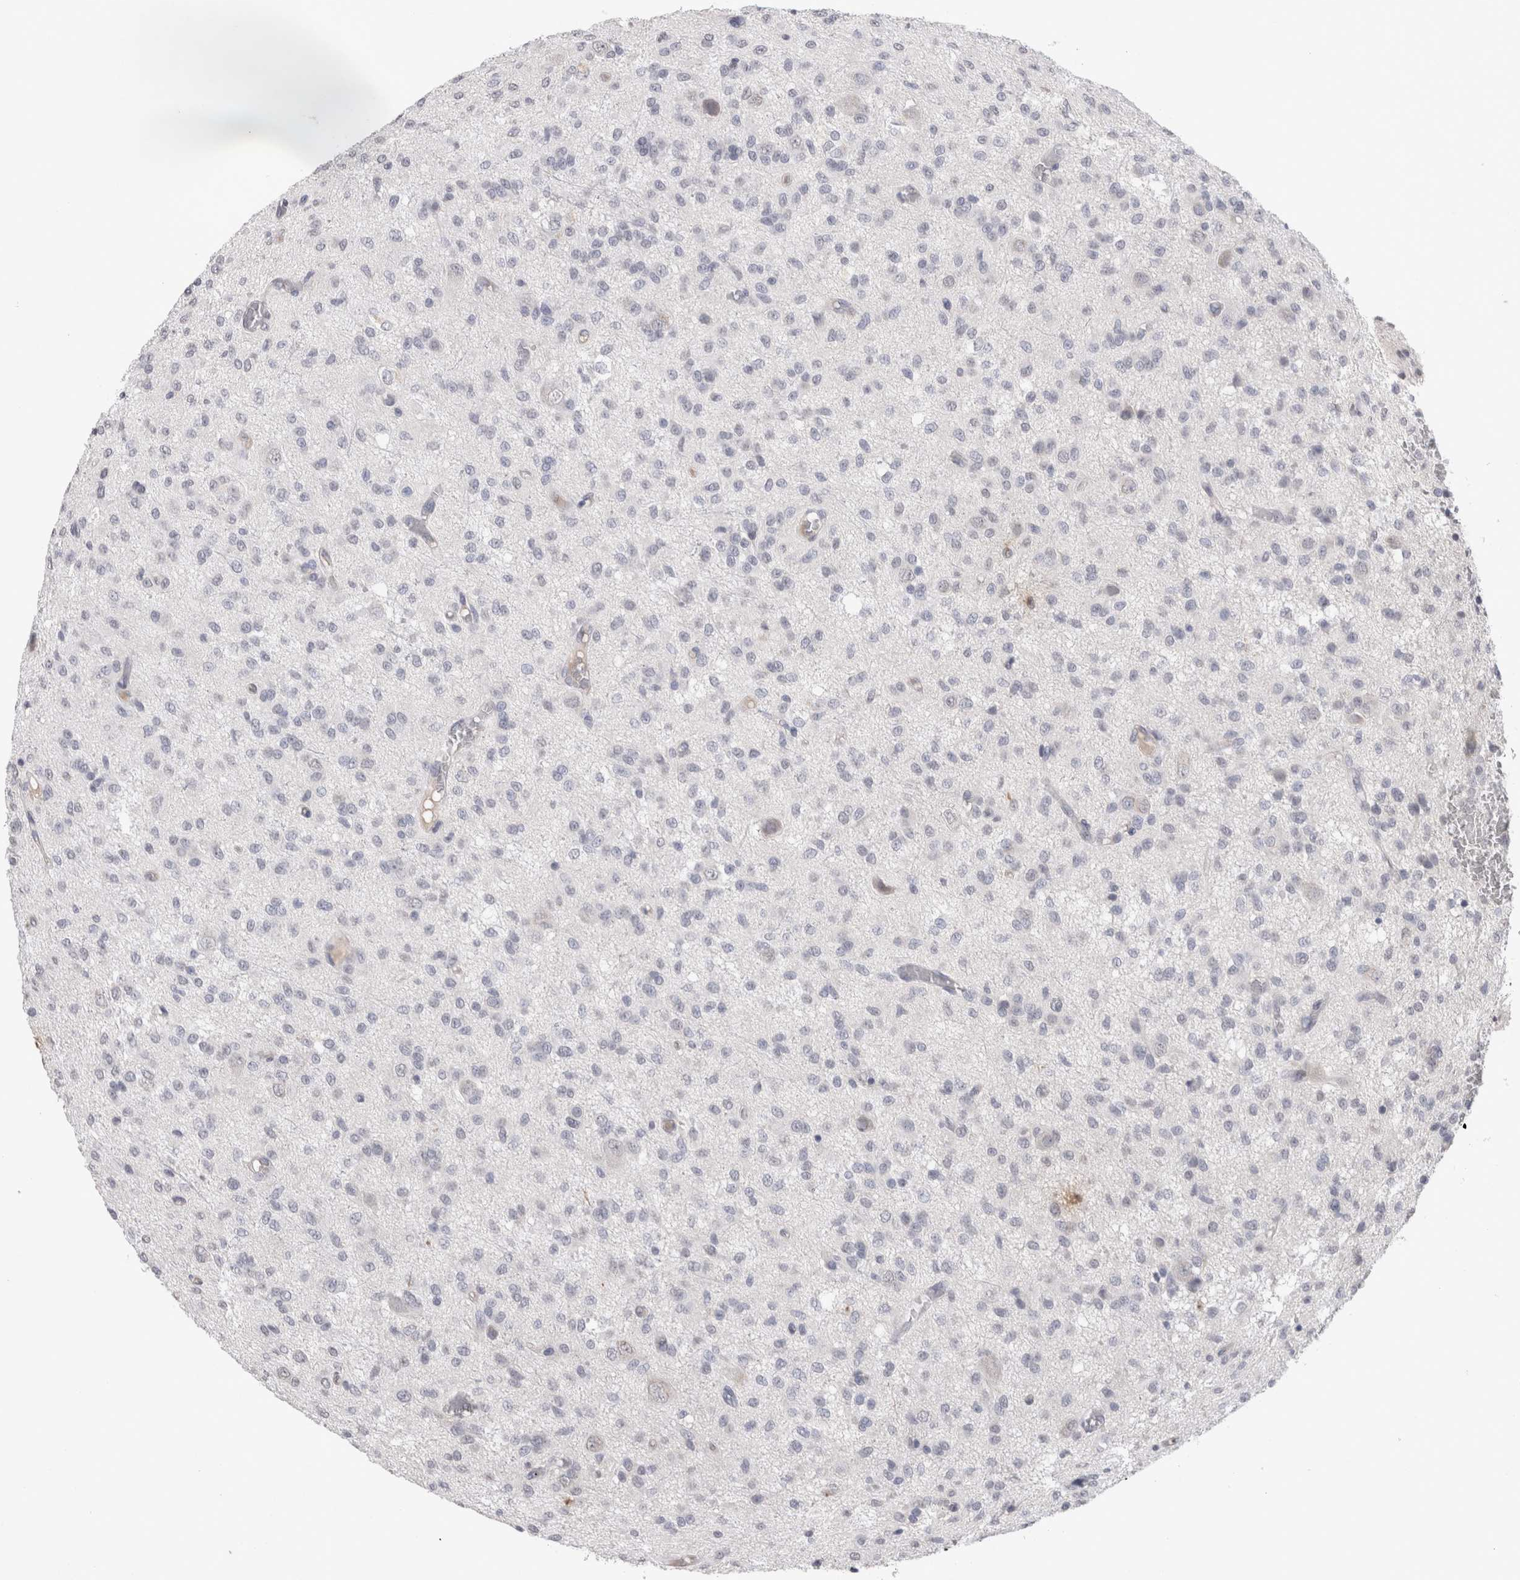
{"staining": {"intensity": "negative", "quantity": "none", "location": "none"}, "tissue": "glioma", "cell_type": "Tumor cells", "image_type": "cancer", "snomed": [{"axis": "morphology", "description": "Glioma, malignant, High grade"}, {"axis": "topography", "description": "Brain"}], "caption": "High magnification brightfield microscopy of high-grade glioma (malignant) stained with DAB (3,3'-diaminobenzidine) (brown) and counterstained with hematoxylin (blue): tumor cells show no significant expression.", "gene": "CDH13", "patient": {"sex": "female", "age": 59}}